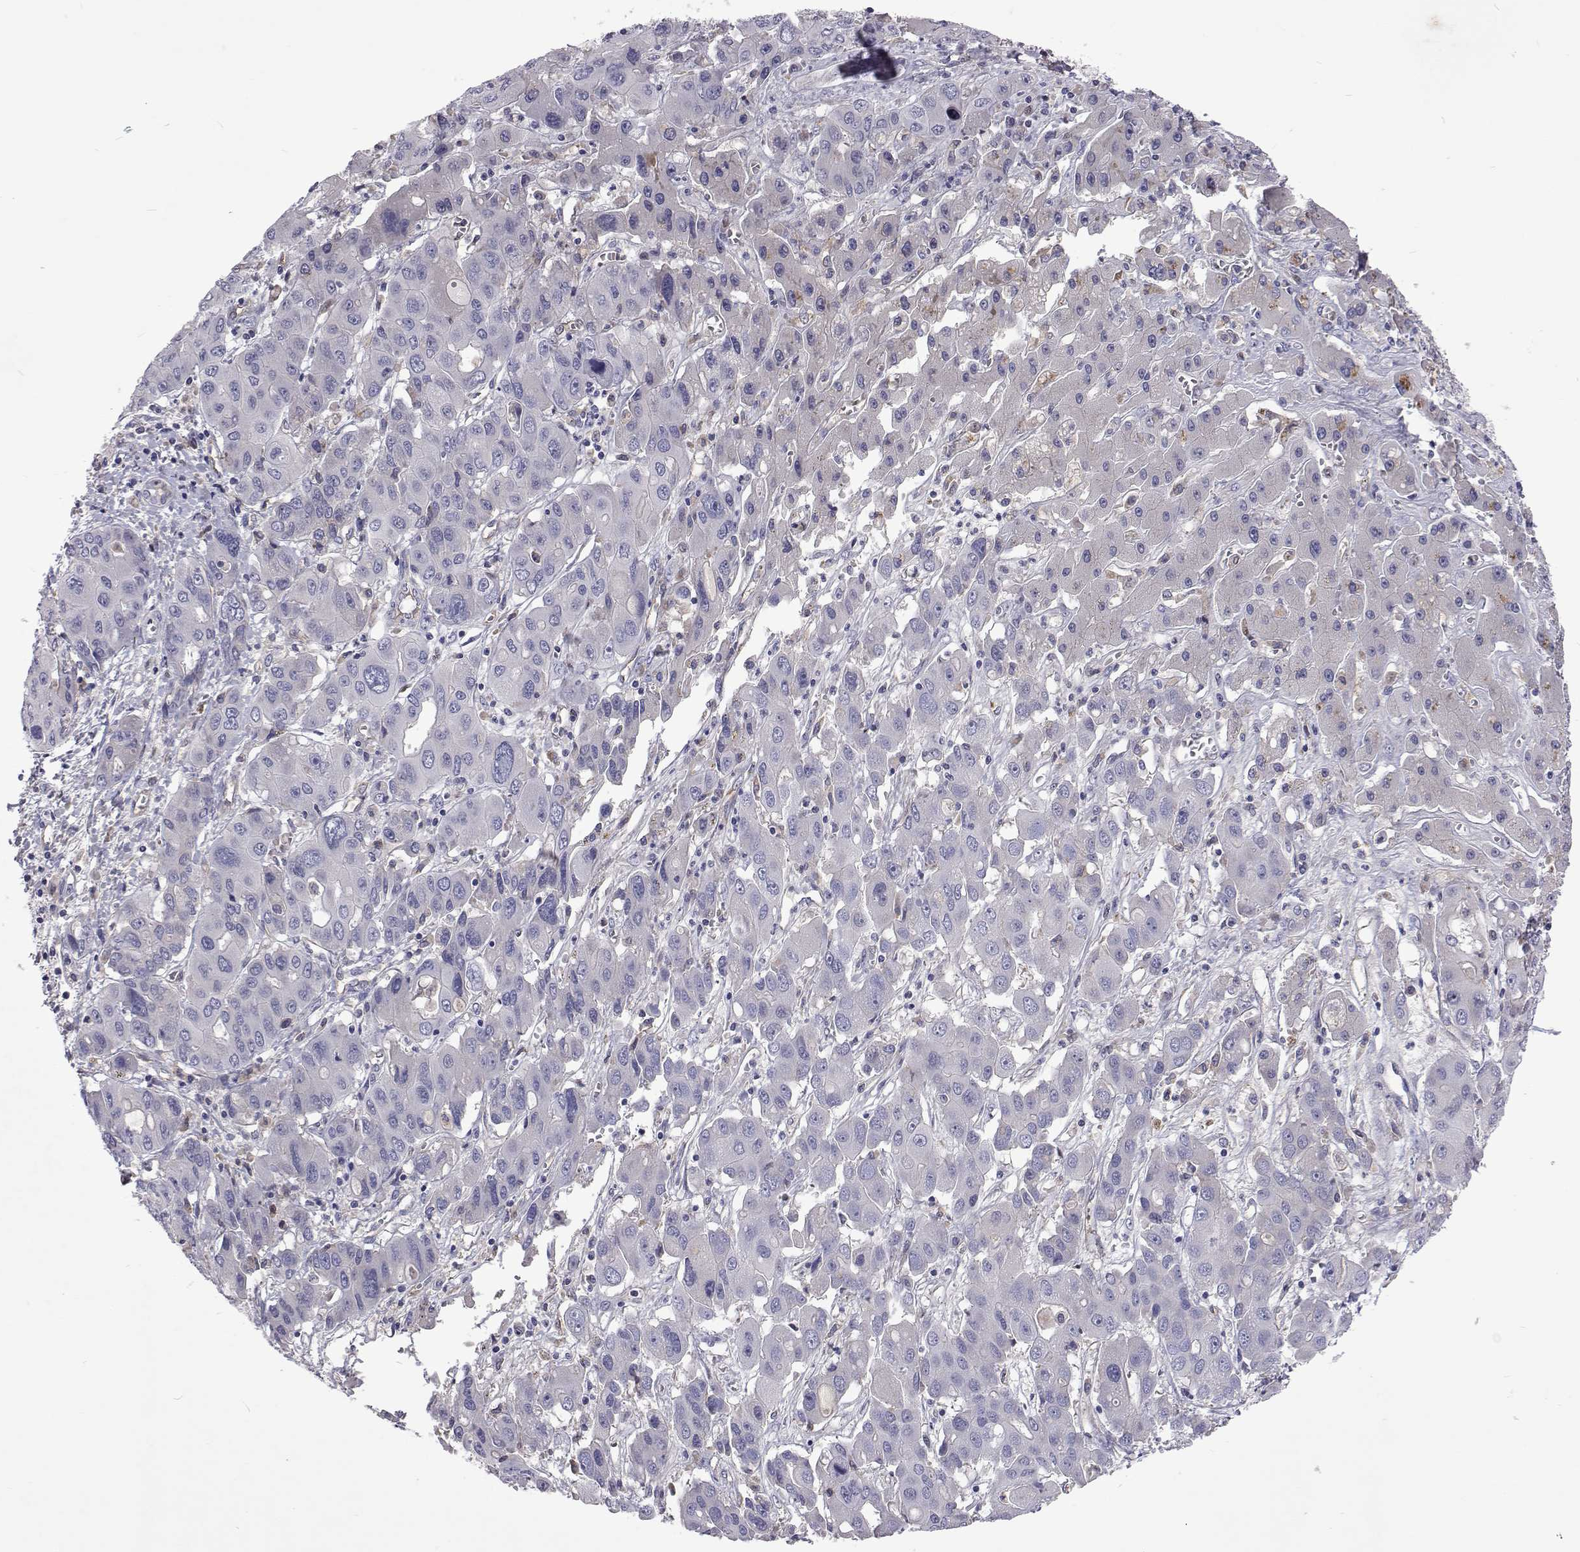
{"staining": {"intensity": "weak", "quantity": "<25%", "location": "nuclear"}, "tissue": "liver cancer", "cell_type": "Tumor cells", "image_type": "cancer", "snomed": [{"axis": "morphology", "description": "Cholangiocarcinoma"}, {"axis": "topography", "description": "Liver"}], "caption": "There is no significant expression in tumor cells of liver cholangiocarcinoma.", "gene": "TCF15", "patient": {"sex": "male", "age": 67}}